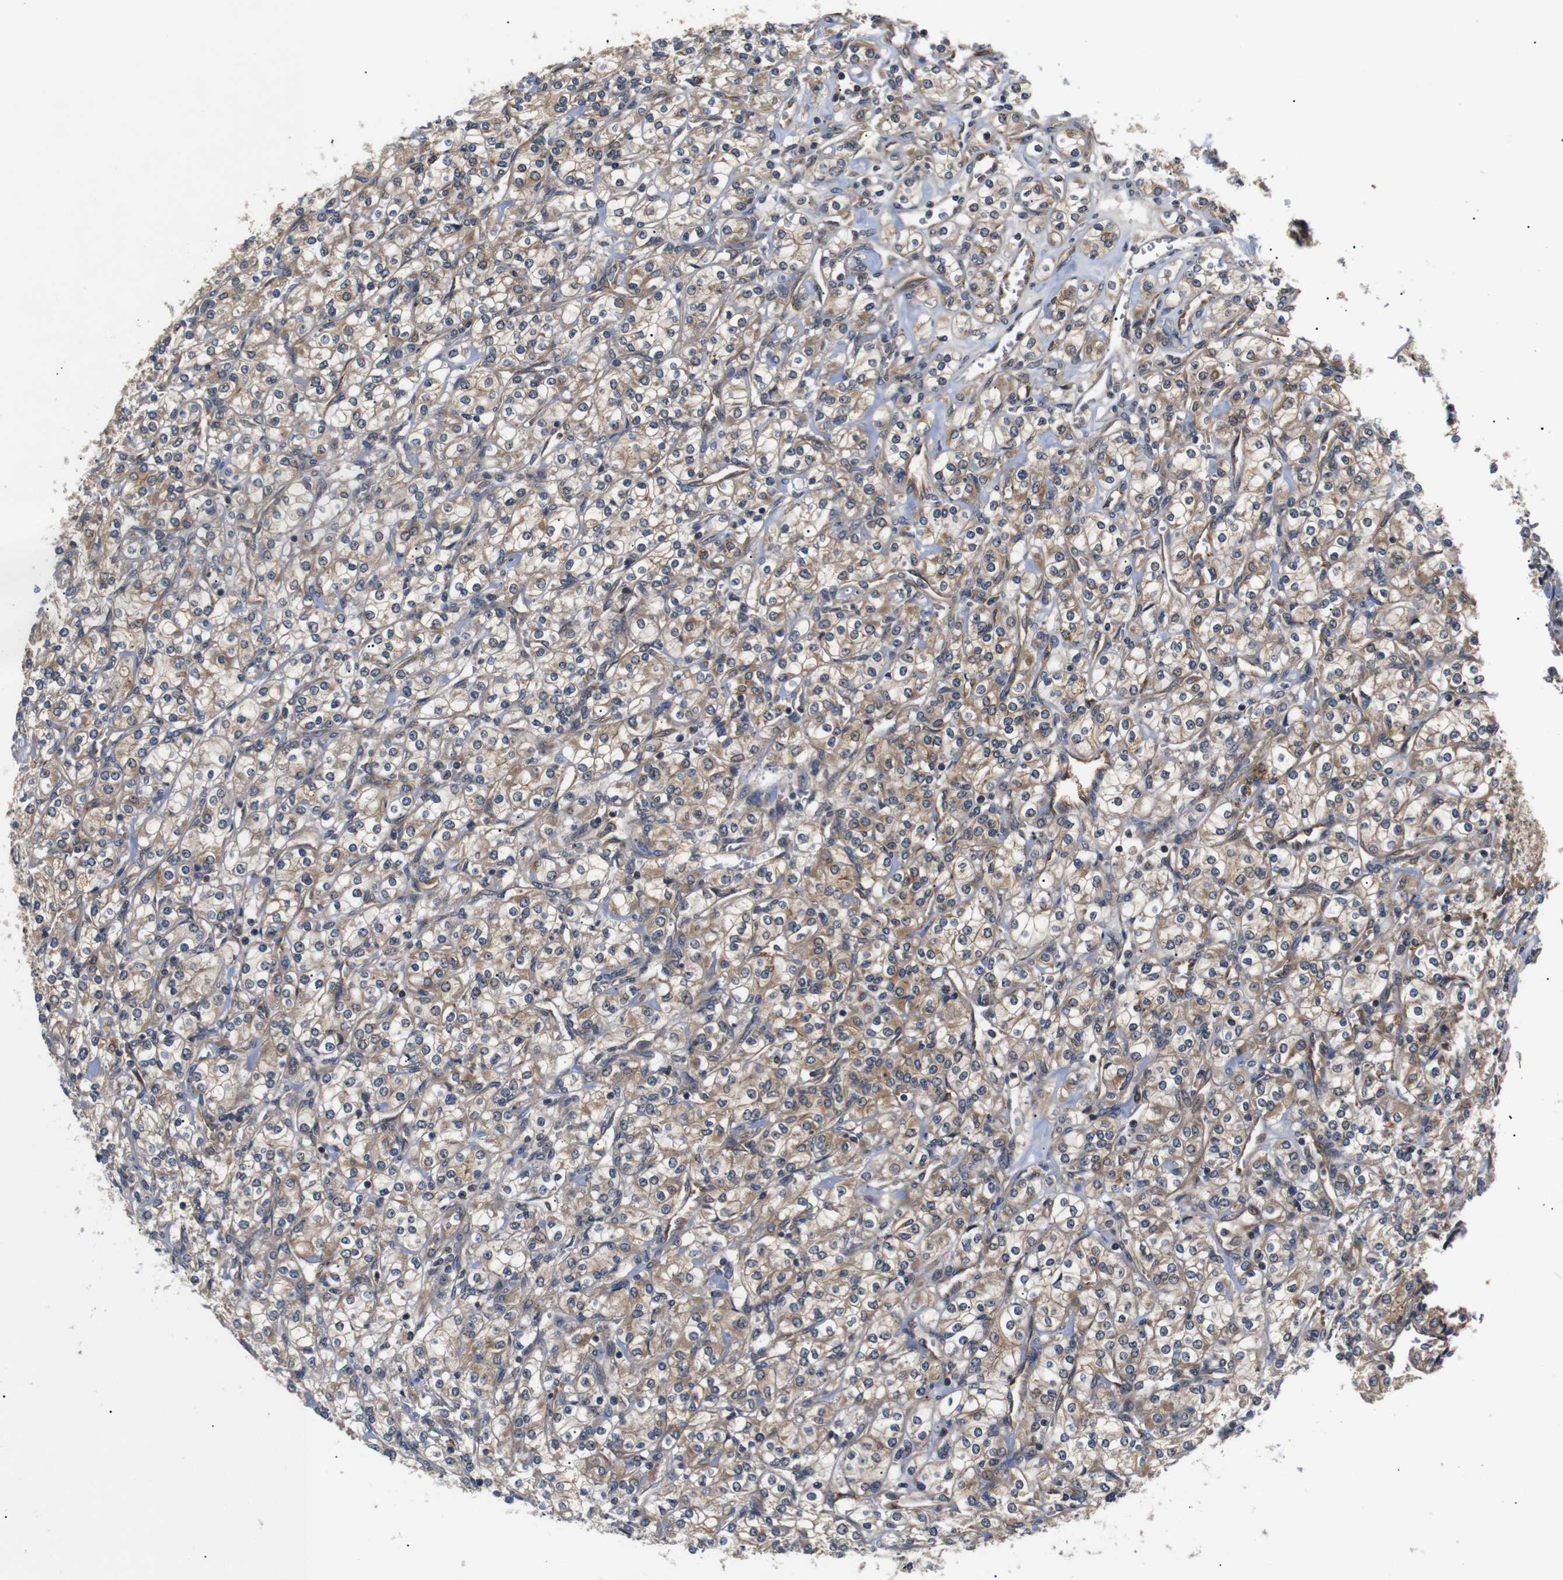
{"staining": {"intensity": "moderate", "quantity": ">75%", "location": "cytoplasmic/membranous"}, "tissue": "renal cancer", "cell_type": "Tumor cells", "image_type": "cancer", "snomed": [{"axis": "morphology", "description": "Adenocarcinoma, NOS"}, {"axis": "topography", "description": "Kidney"}], "caption": "The micrograph reveals immunohistochemical staining of renal cancer. There is moderate cytoplasmic/membranous expression is seen in about >75% of tumor cells. The staining was performed using DAB (3,3'-diaminobenzidine) to visualize the protein expression in brown, while the nuclei were stained in blue with hematoxylin (Magnification: 20x).", "gene": "RIPK1", "patient": {"sex": "male", "age": 77}}